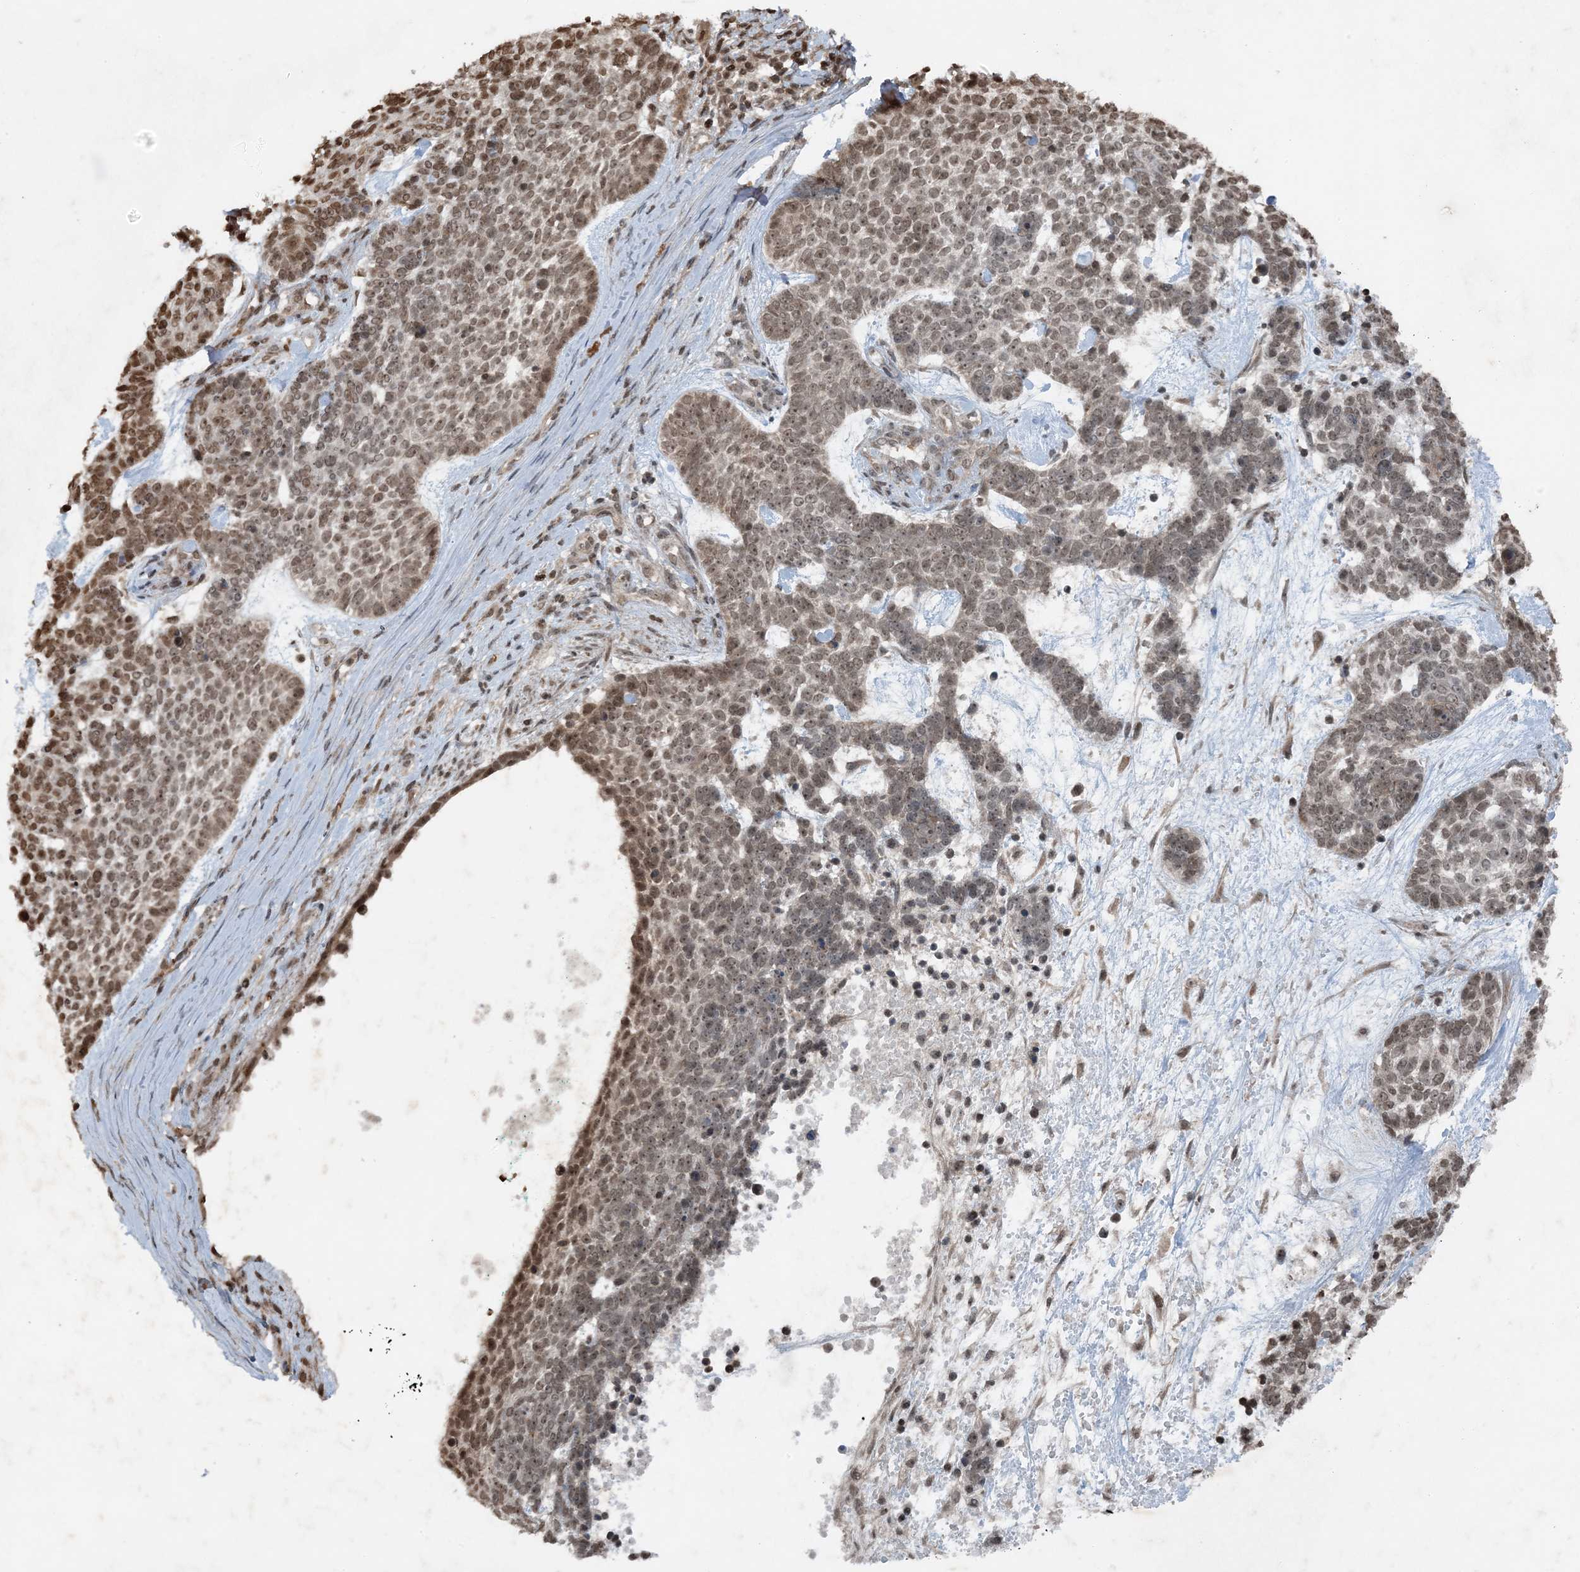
{"staining": {"intensity": "moderate", "quantity": ">75%", "location": "nuclear"}, "tissue": "skin cancer", "cell_type": "Tumor cells", "image_type": "cancer", "snomed": [{"axis": "morphology", "description": "Basal cell carcinoma"}, {"axis": "topography", "description": "Skin"}], "caption": "This is an image of IHC staining of skin cancer, which shows moderate expression in the nuclear of tumor cells.", "gene": "ZFAND2B", "patient": {"sex": "female", "age": 81}}